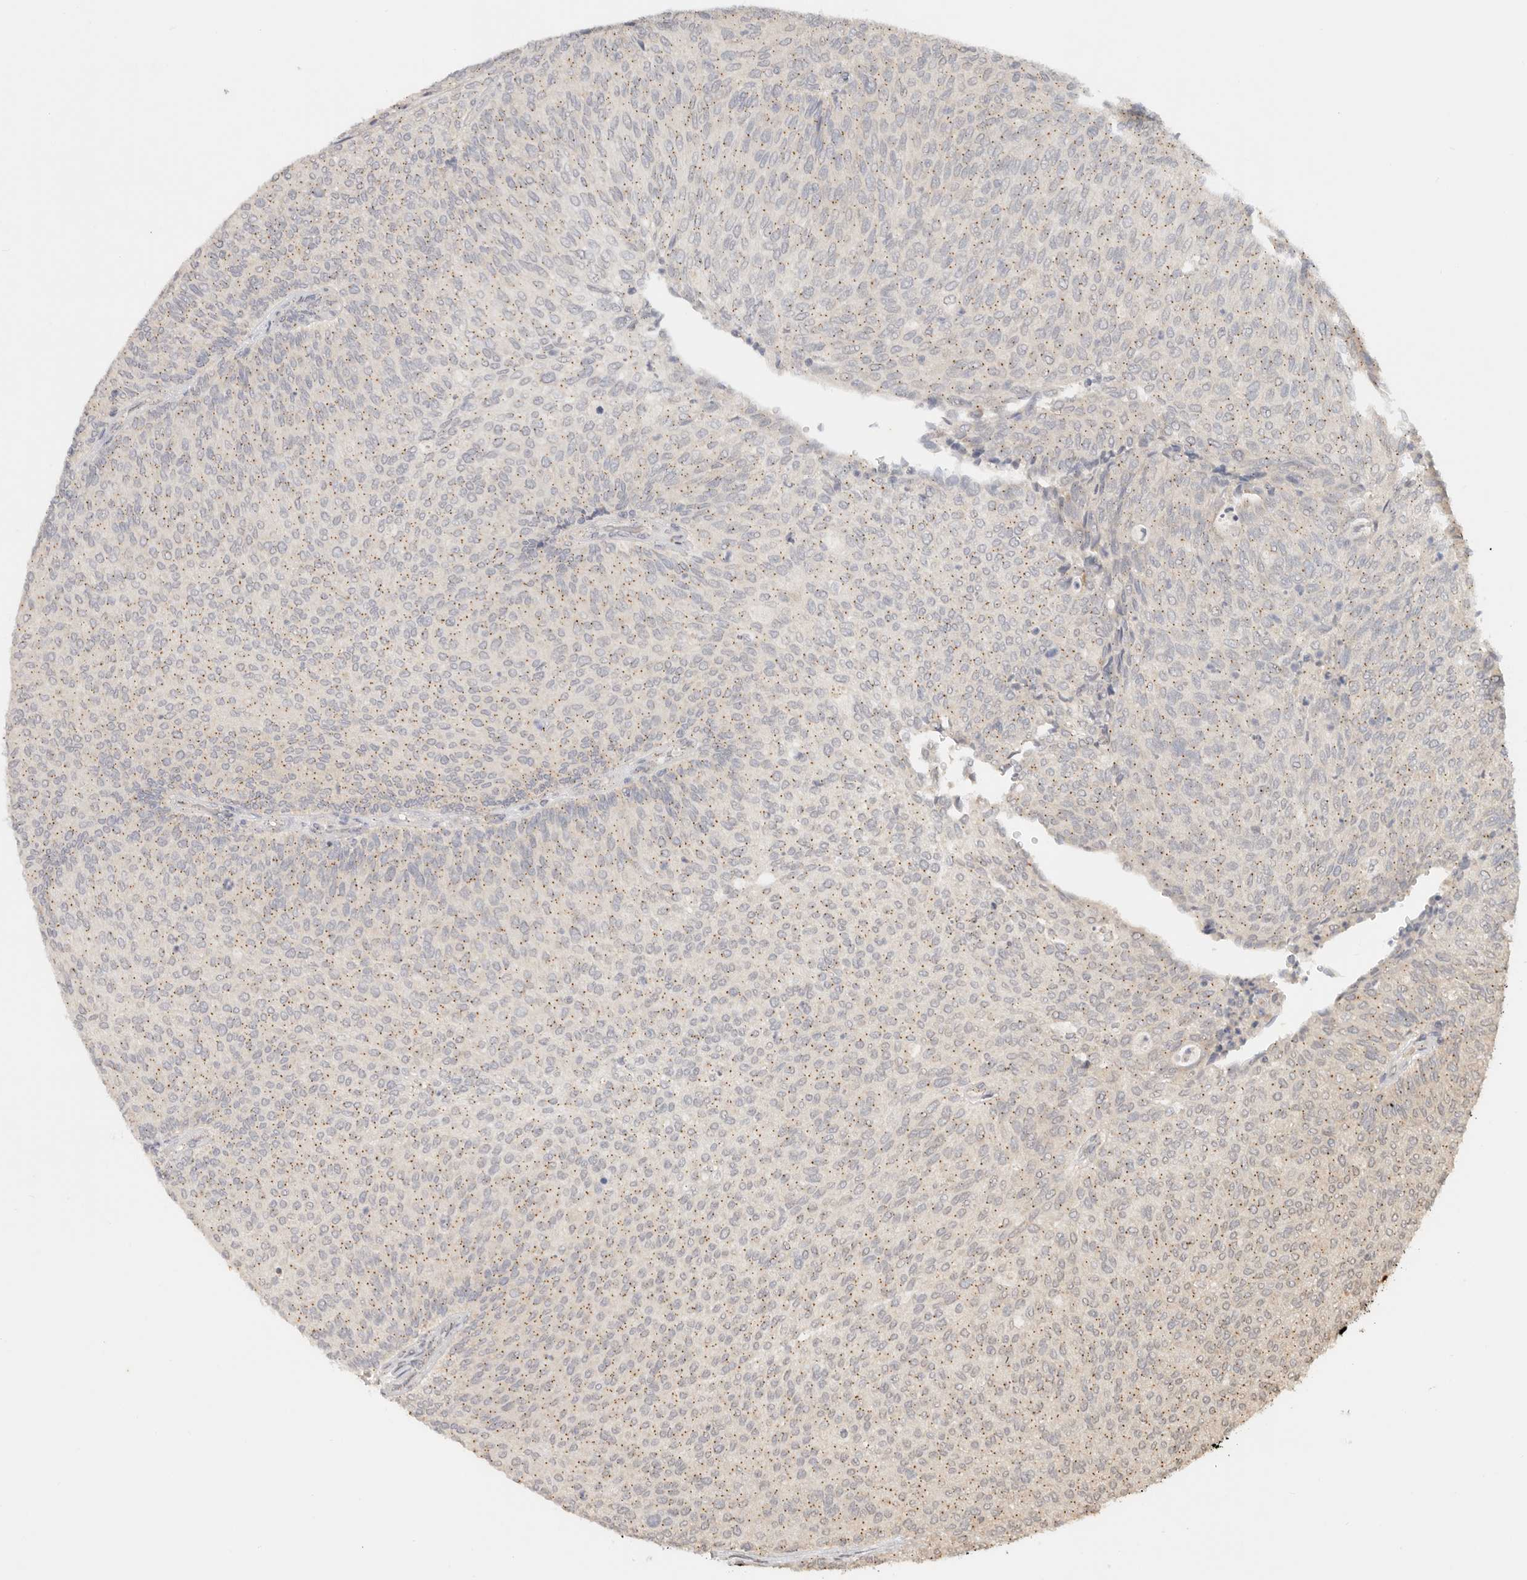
{"staining": {"intensity": "negative", "quantity": "none", "location": "none"}, "tissue": "urothelial cancer", "cell_type": "Tumor cells", "image_type": "cancer", "snomed": [{"axis": "morphology", "description": "Urothelial carcinoma, Low grade"}, {"axis": "topography", "description": "Urinary bladder"}], "caption": "Tumor cells are negative for protein expression in human urothelial cancer.", "gene": "LMO4", "patient": {"sex": "female", "age": 79}}